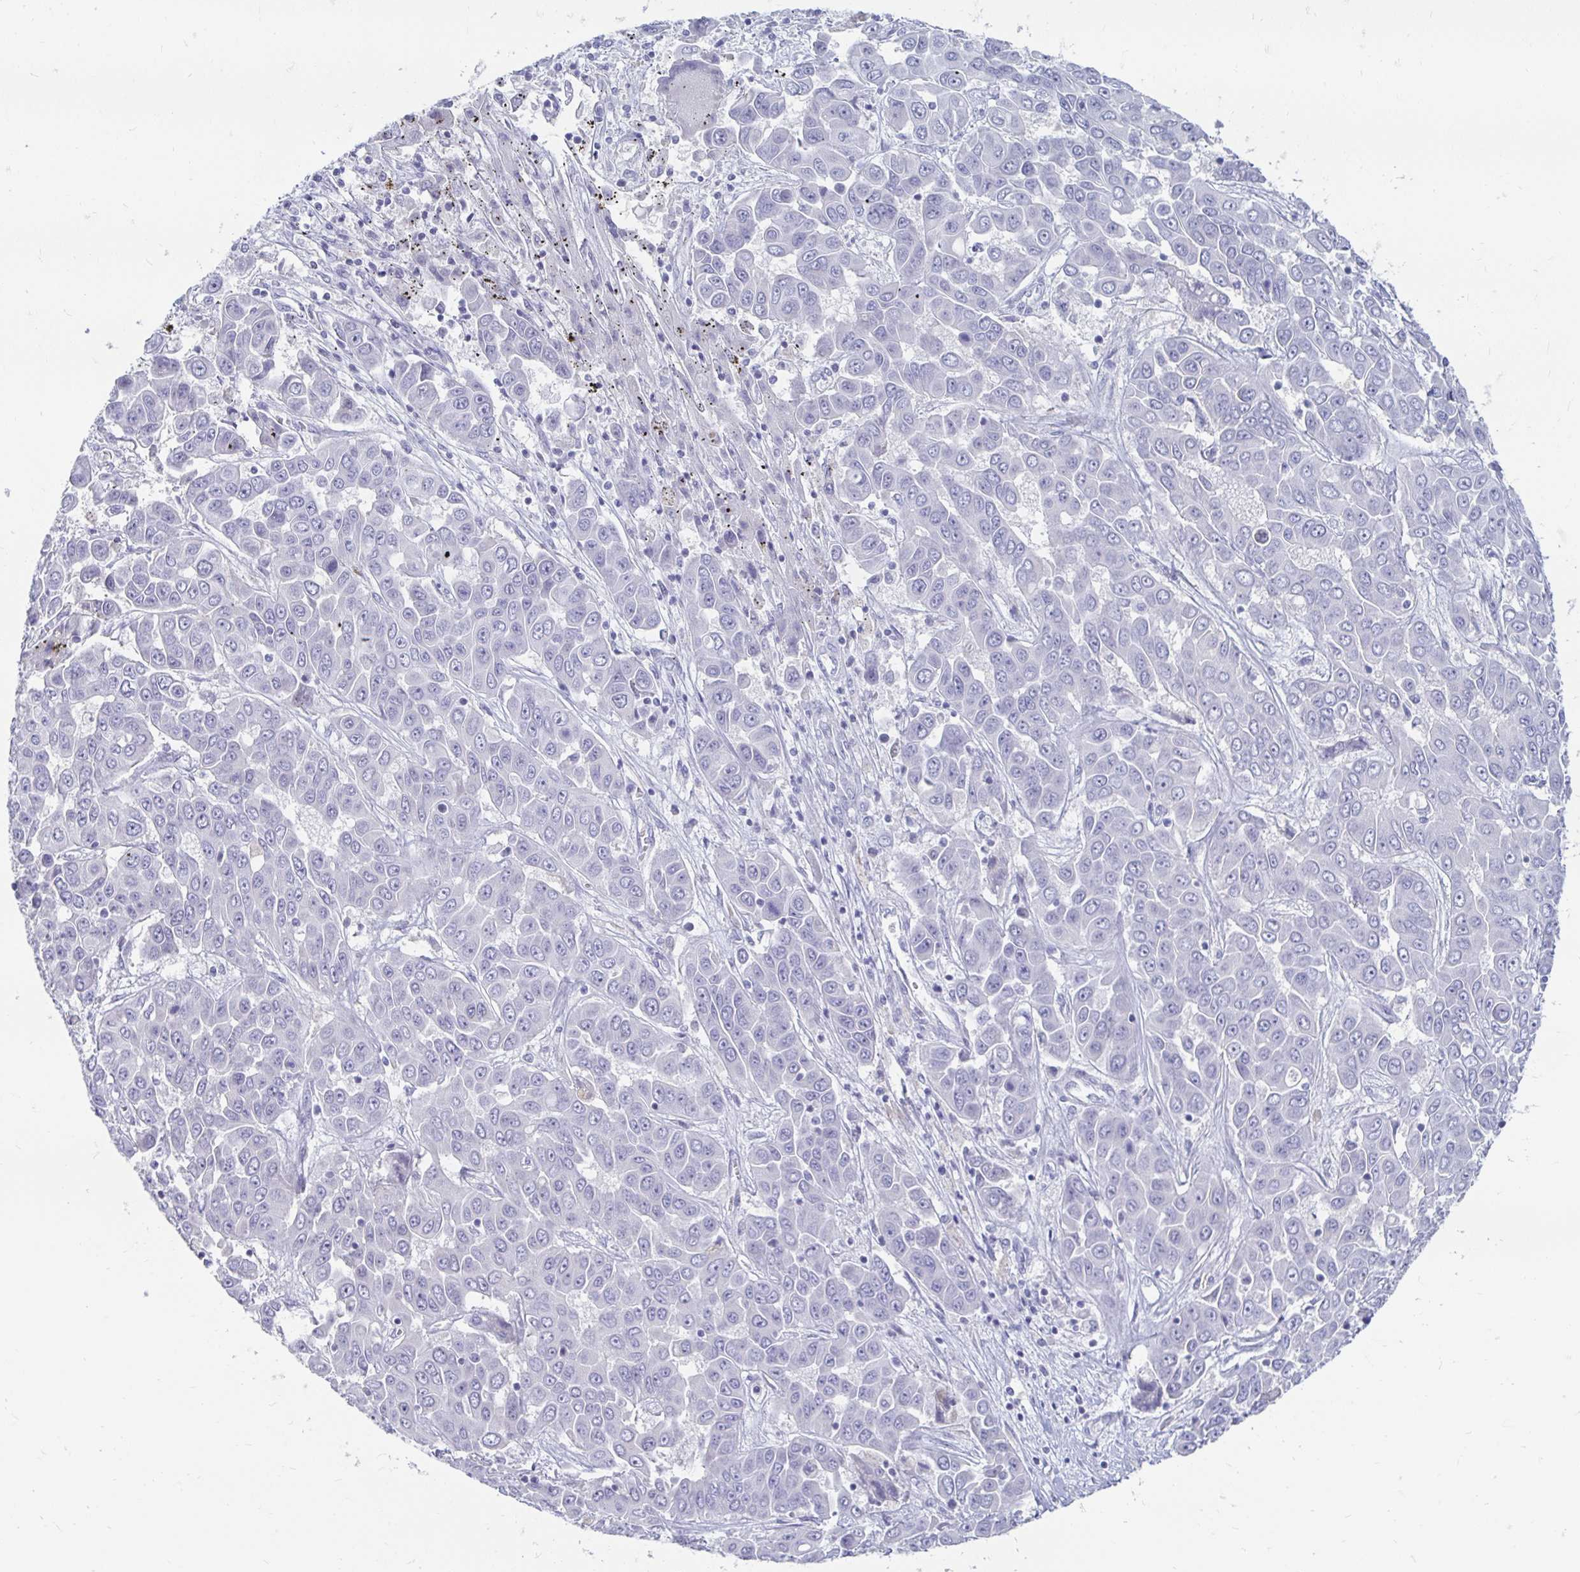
{"staining": {"intensity": "negative", "quantity": "none", "location": "none"}, "tissue": "liver cancer", "cell_type": "Tumor cells", "image_type": "cancer", "snomed": [{"axis": "morphology", "description": "Cholangiocarcinoma"}, {"axis": "topography", "description": "Liver"}], "caption": "DAB immunohistochemical staining of liver cholangiocarcinoma shows no significant positivity in tumor cells.", "gene": "PEG10", "patient": {"sex": "female", "age": 52}}